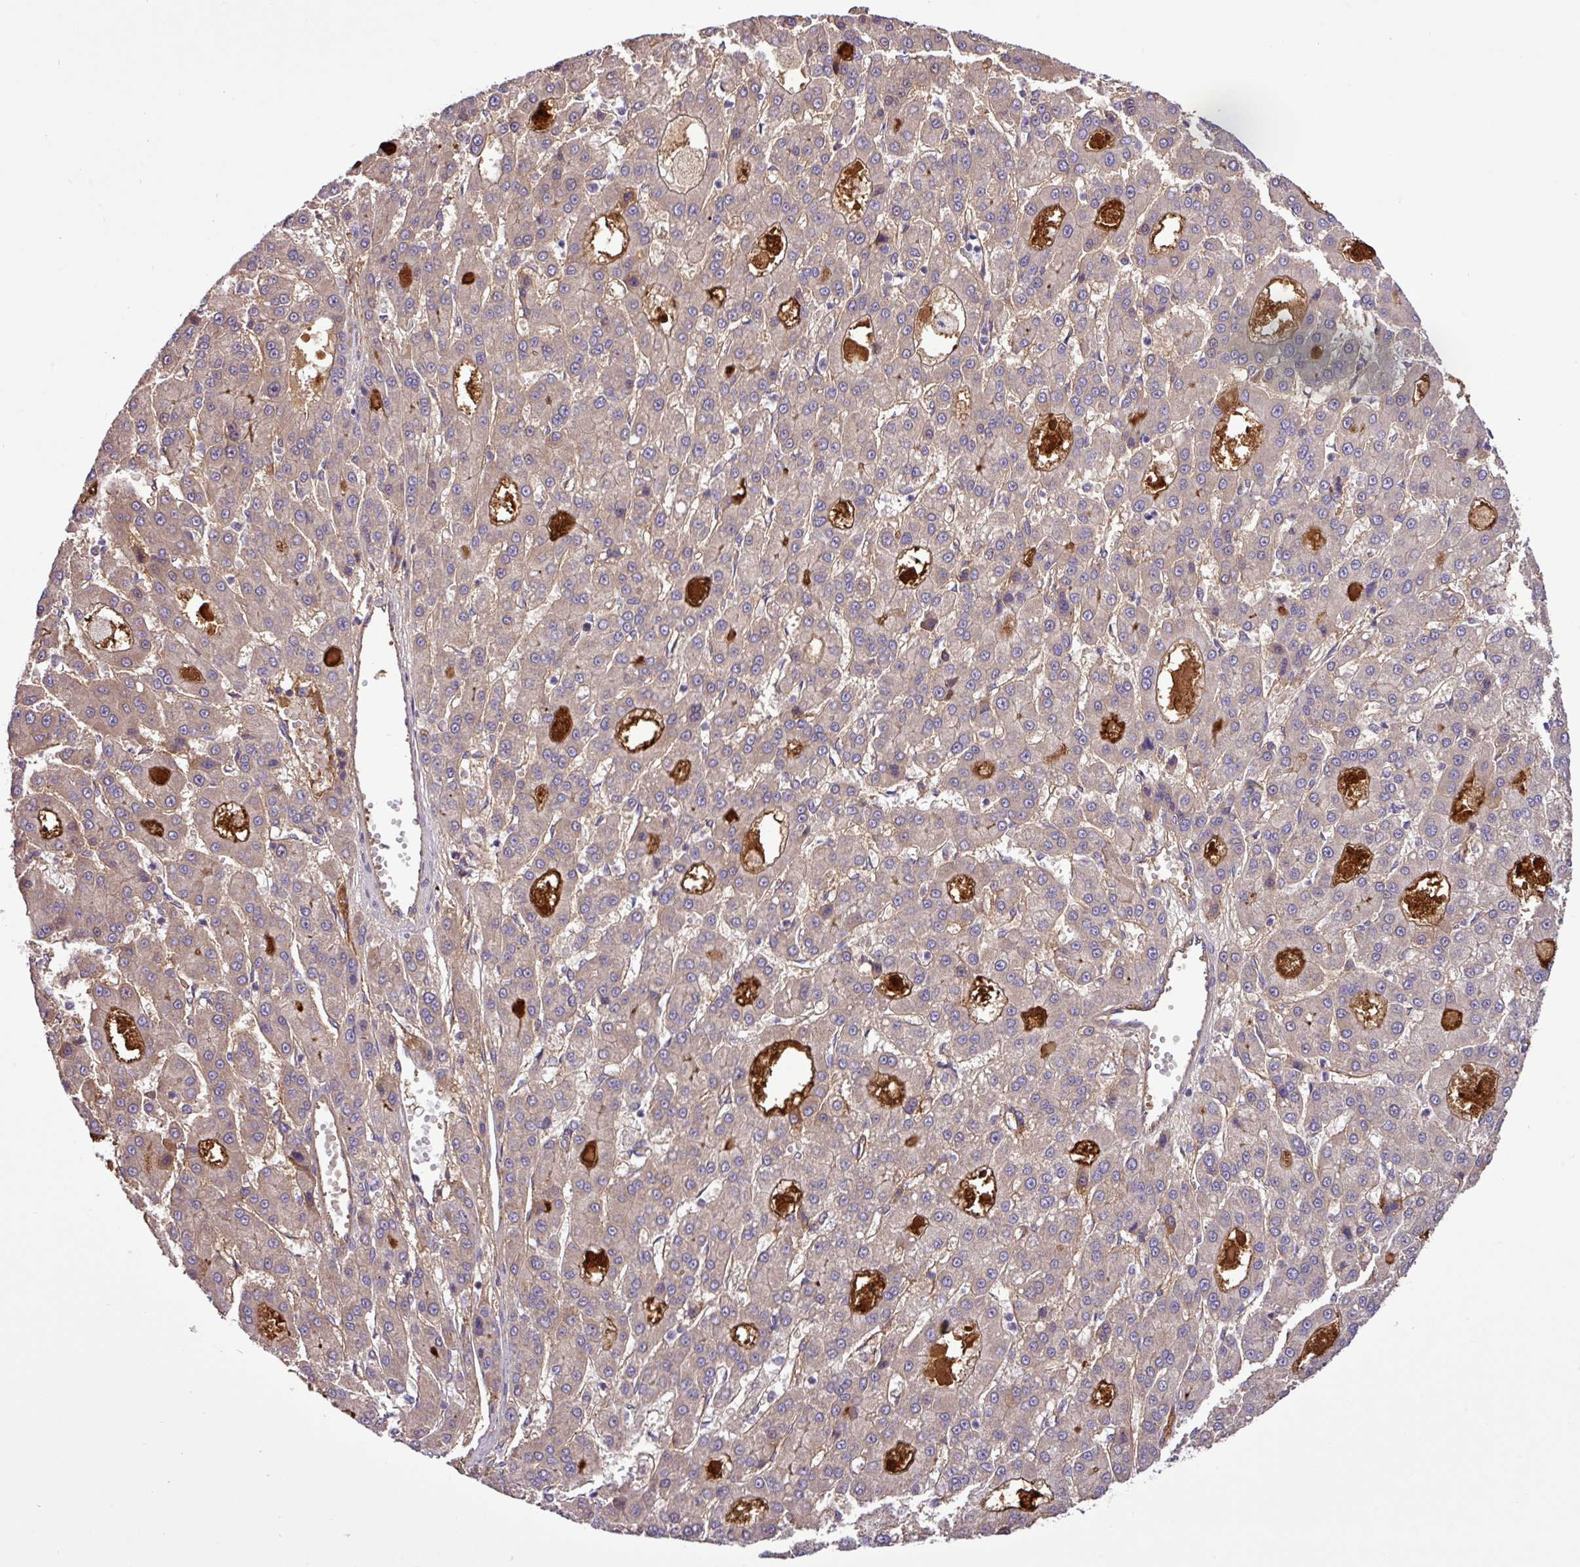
{"staining": {"intensity": "moderate", "quantity": "25%-75%", "location": "cytoplasmic/membranous"}, "tissue": "liver cancer", "cell_type": "Tumor cells", "image_type": "cancer", "snomed": [{"axis": "morphology", "description": "Carcinoma, Hepatocellular, NOS"}, {"axis": "topography", "description": "Liver"}], "caption": "Moderate cytoplasmic/membranous protein staining is seen in about 25%-75% of tumor cells in liver hepatocellular carcinoma. The protein is stained brown, and the nuclei are stained in blue (DAB IHC with brightfield microscopy, high magnification).", "gene": "CWH43", "patient": {"sex": "male", "age": 70}}